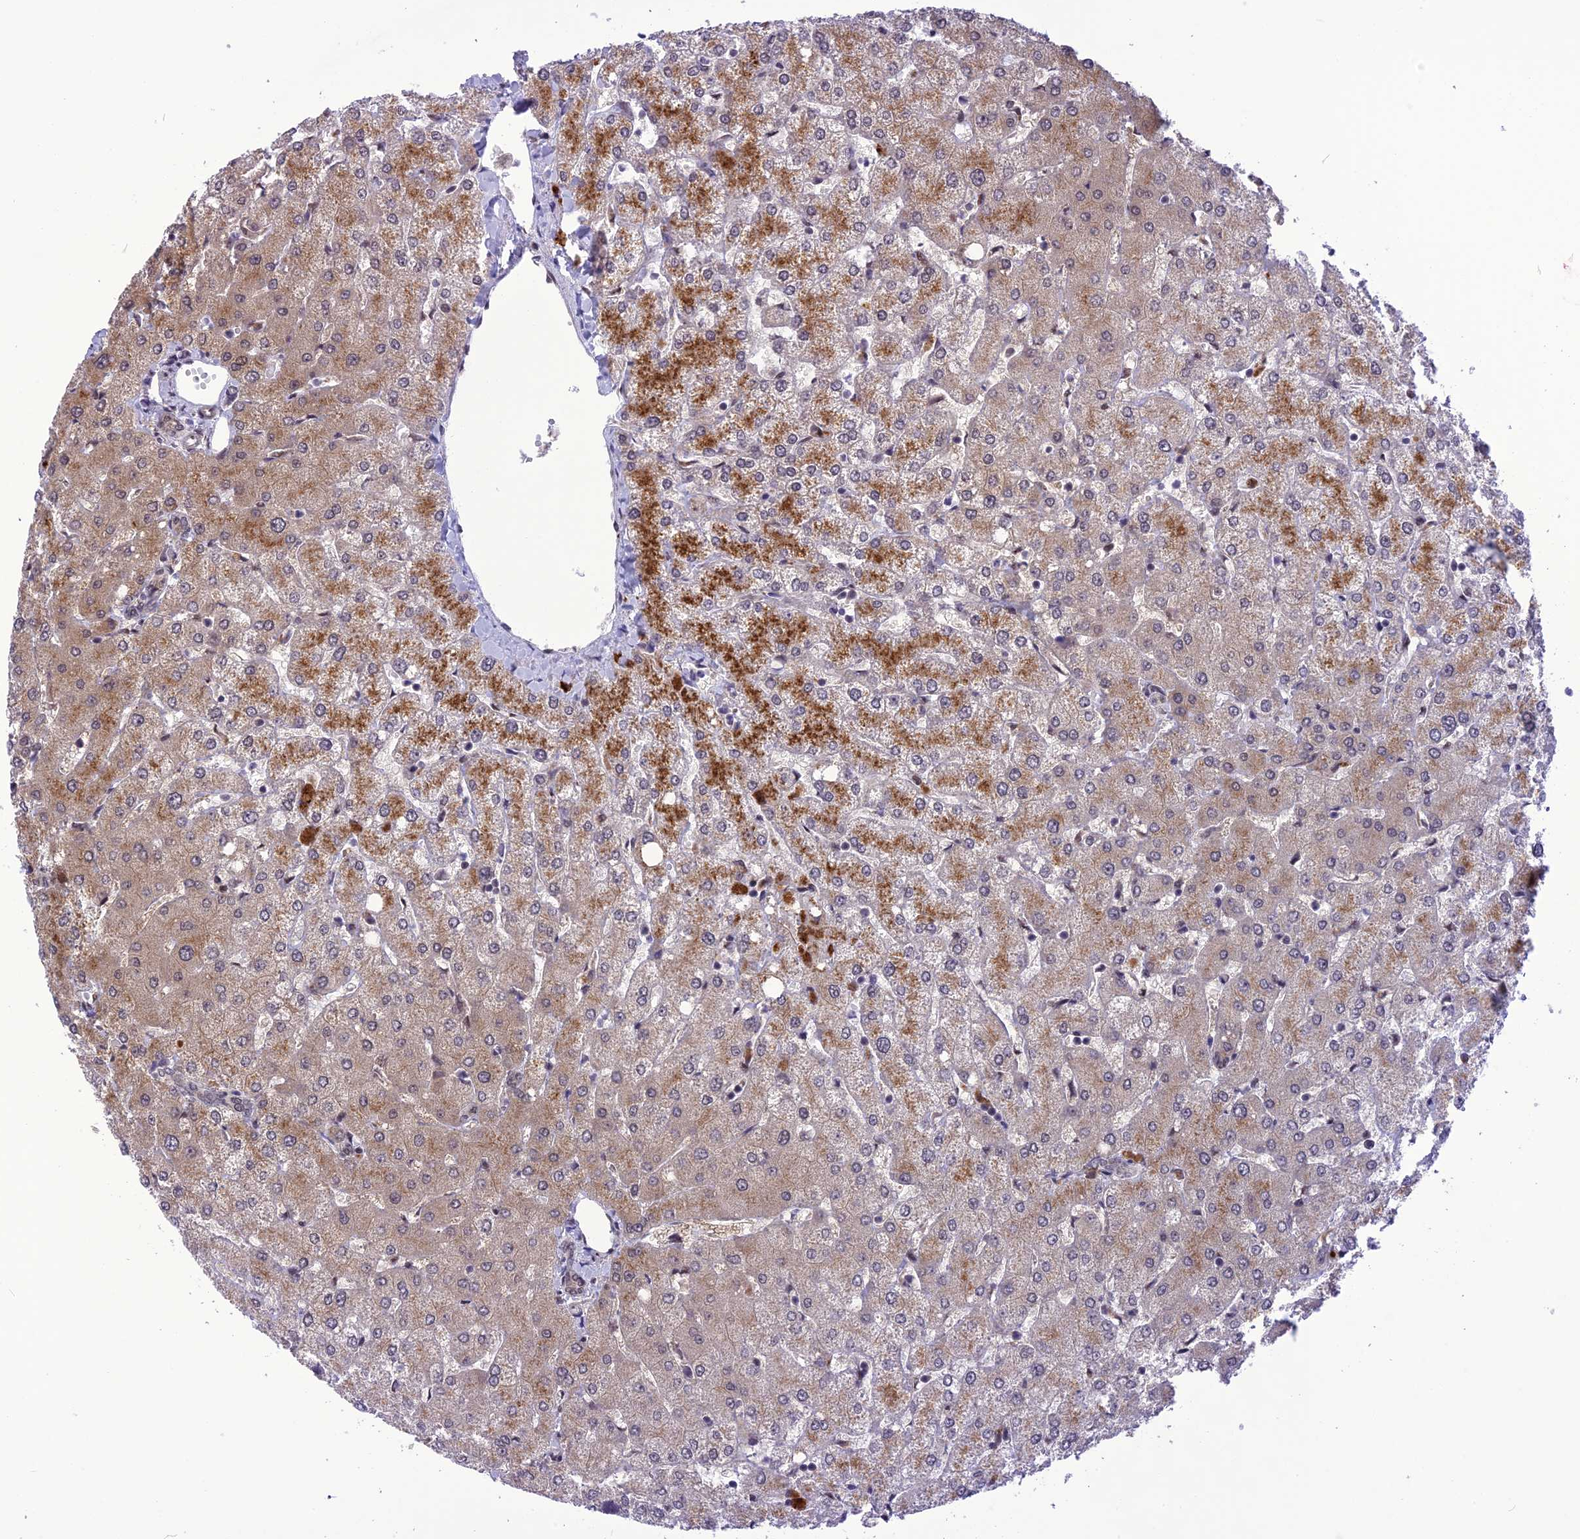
{"staining": {"intensity": "moderate", "quantity": "25%-75%", "location": "nuclear"}, "tissue": "liver", "cell_type": "Cholangiocytes", "image_type": "normal", "snomed": [{"axis": "morphology", "description": "Normal tissue, NOS"}, {"axis": "topography", "description": "Liver"}], "caption": "A brown stain shows moderate nuclear positivity of a protein in cholangiocytes of benign liver.", "gene": "RTRAF", "patient": {"sex": "female", "age": 54}}